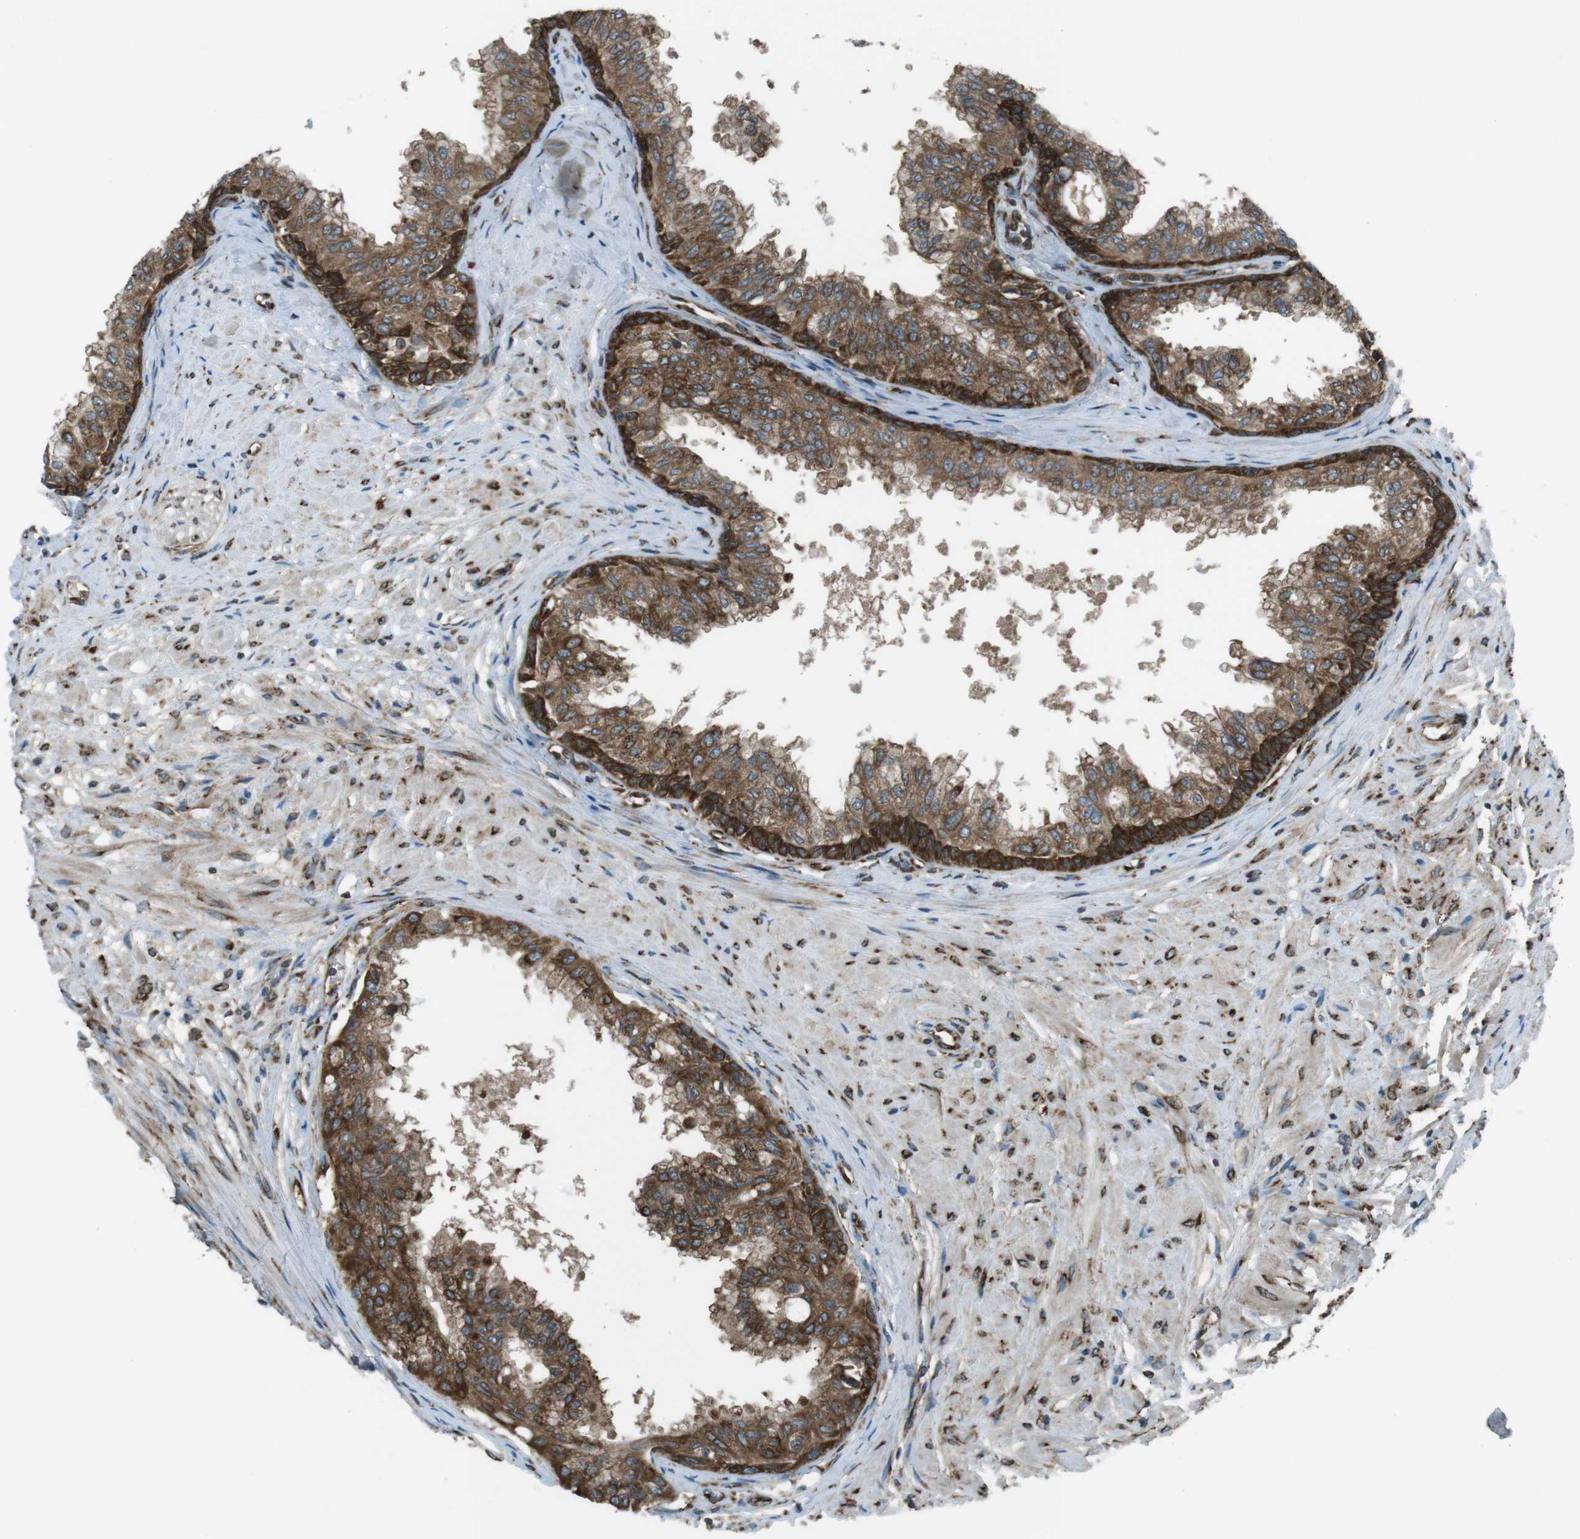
{"staining": {"intensity": "strong", "quantity": ">75%", "location": "cytoplasmic/membranous"}, "tissue": "prostate", "cell_type": "Glandular cells", "image_type": "normal", "snomed": [{"axis": "morphology", "description": "Normal tissue, NOS"}, {"axis": "topography", "description": "Prostate"}, {"axis": "topography", "description": "Seminal veicle"}], "caption": "Immunohistochemical staining of unremarkable prostate displays strong cytoplasmic/membranous protein expression in approximately >75% of glandular cells. Using DAB (brown) and hematoxylin (blue) stains, captured at high magnification using brightfield microscopy.", "gene": "KTN1", "patient": {"sex": "male", "age": 60}}